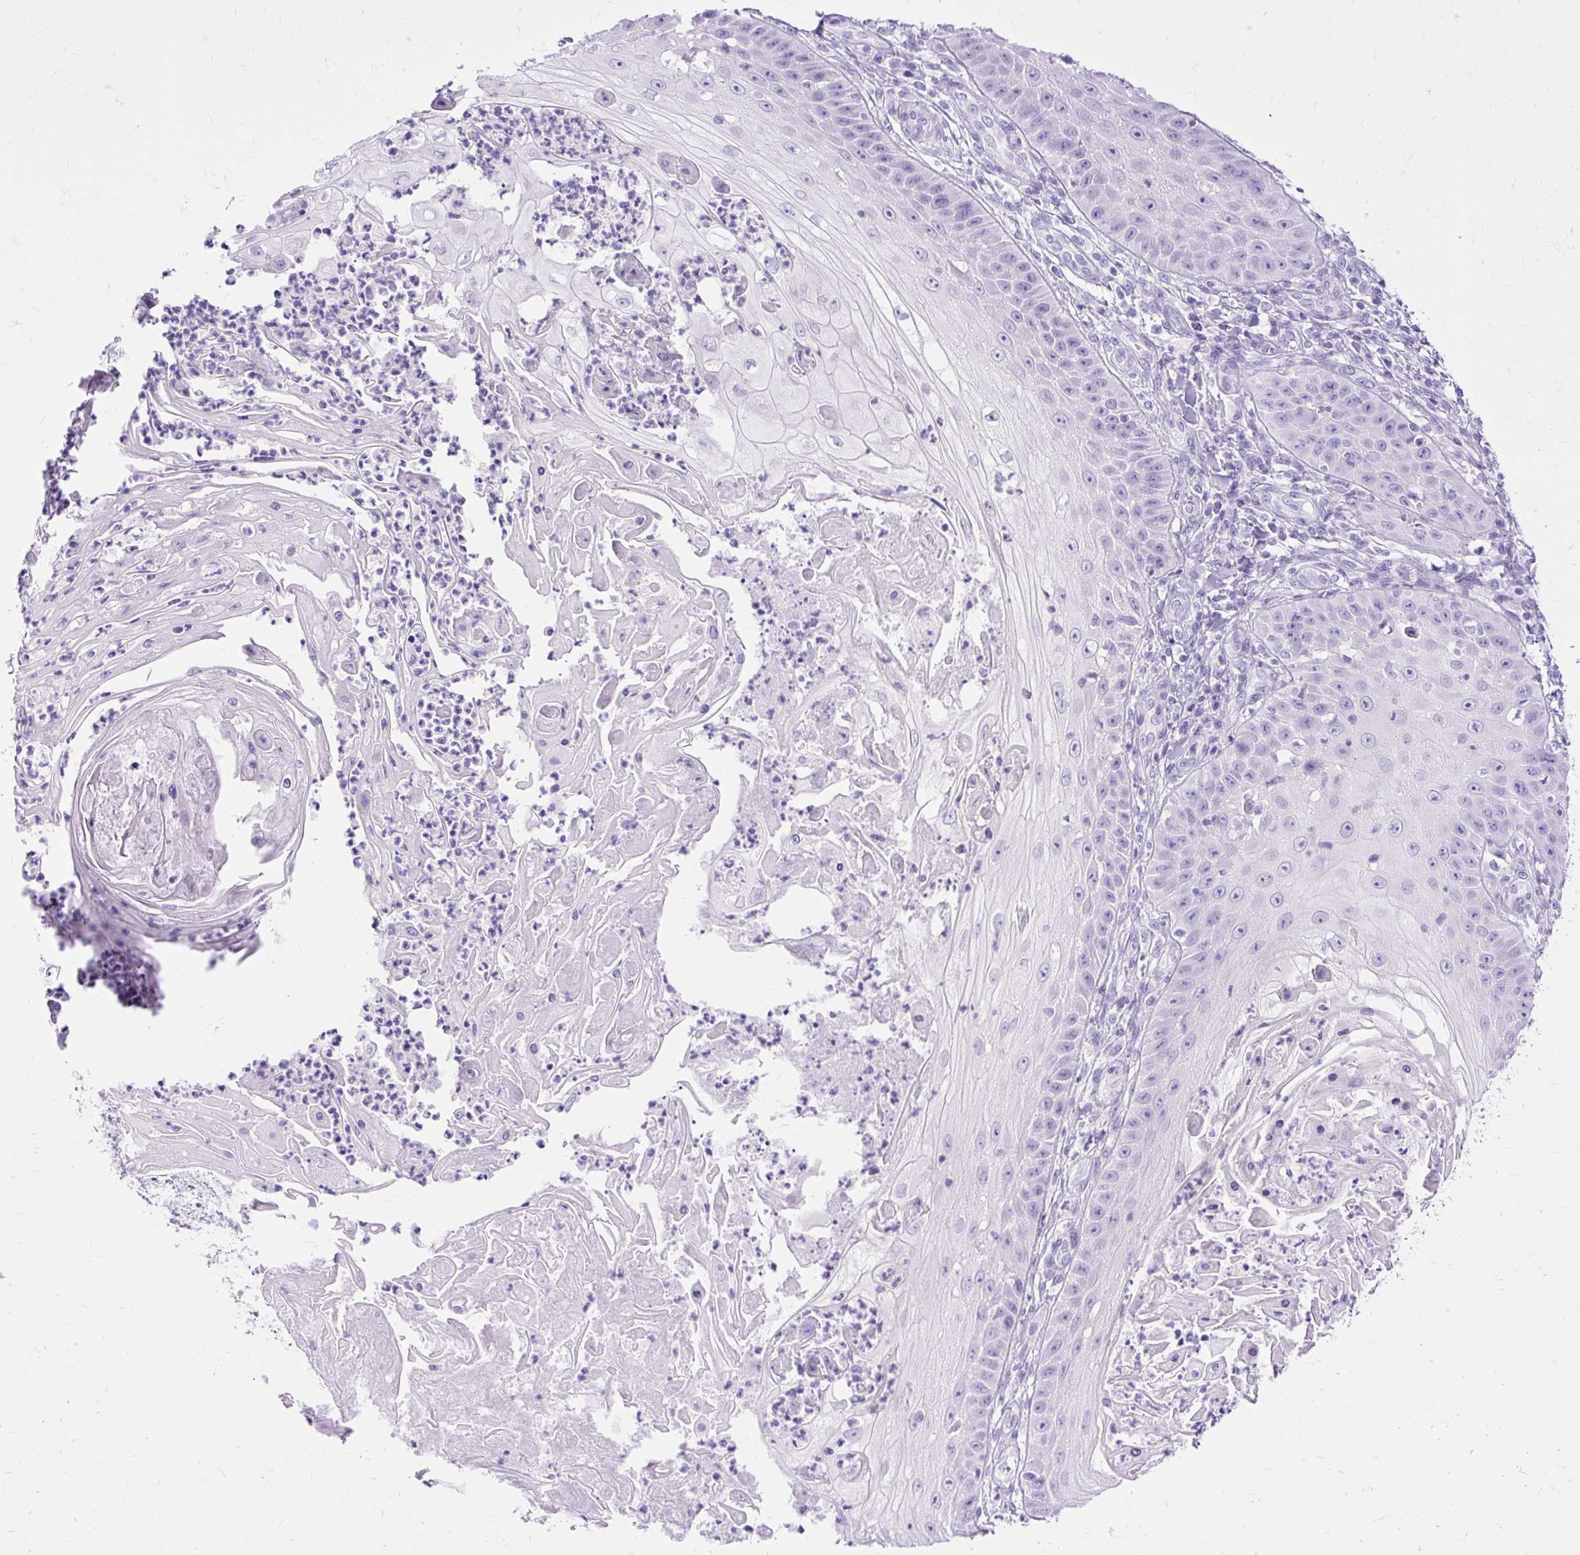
{"staining": {"intensity": "negative", "quantity": "none", "location": "none"}, "tissue": "skin cancer", "cell_type": "Tumor cells", "image_type": "cancer", "snomed": [{"axis": "morphology", "description": "Squamous cell carcinoma, NOS"}, {"axis": "topography", "description": "Skin"}], "caption": "A high-resolution image shows IHC staining of skin squamous cell carcinoma, which demonstrates no significant expression in tumor cells.", "gene": "HEY1", "patient": {"sex": "male", "age": 70}}